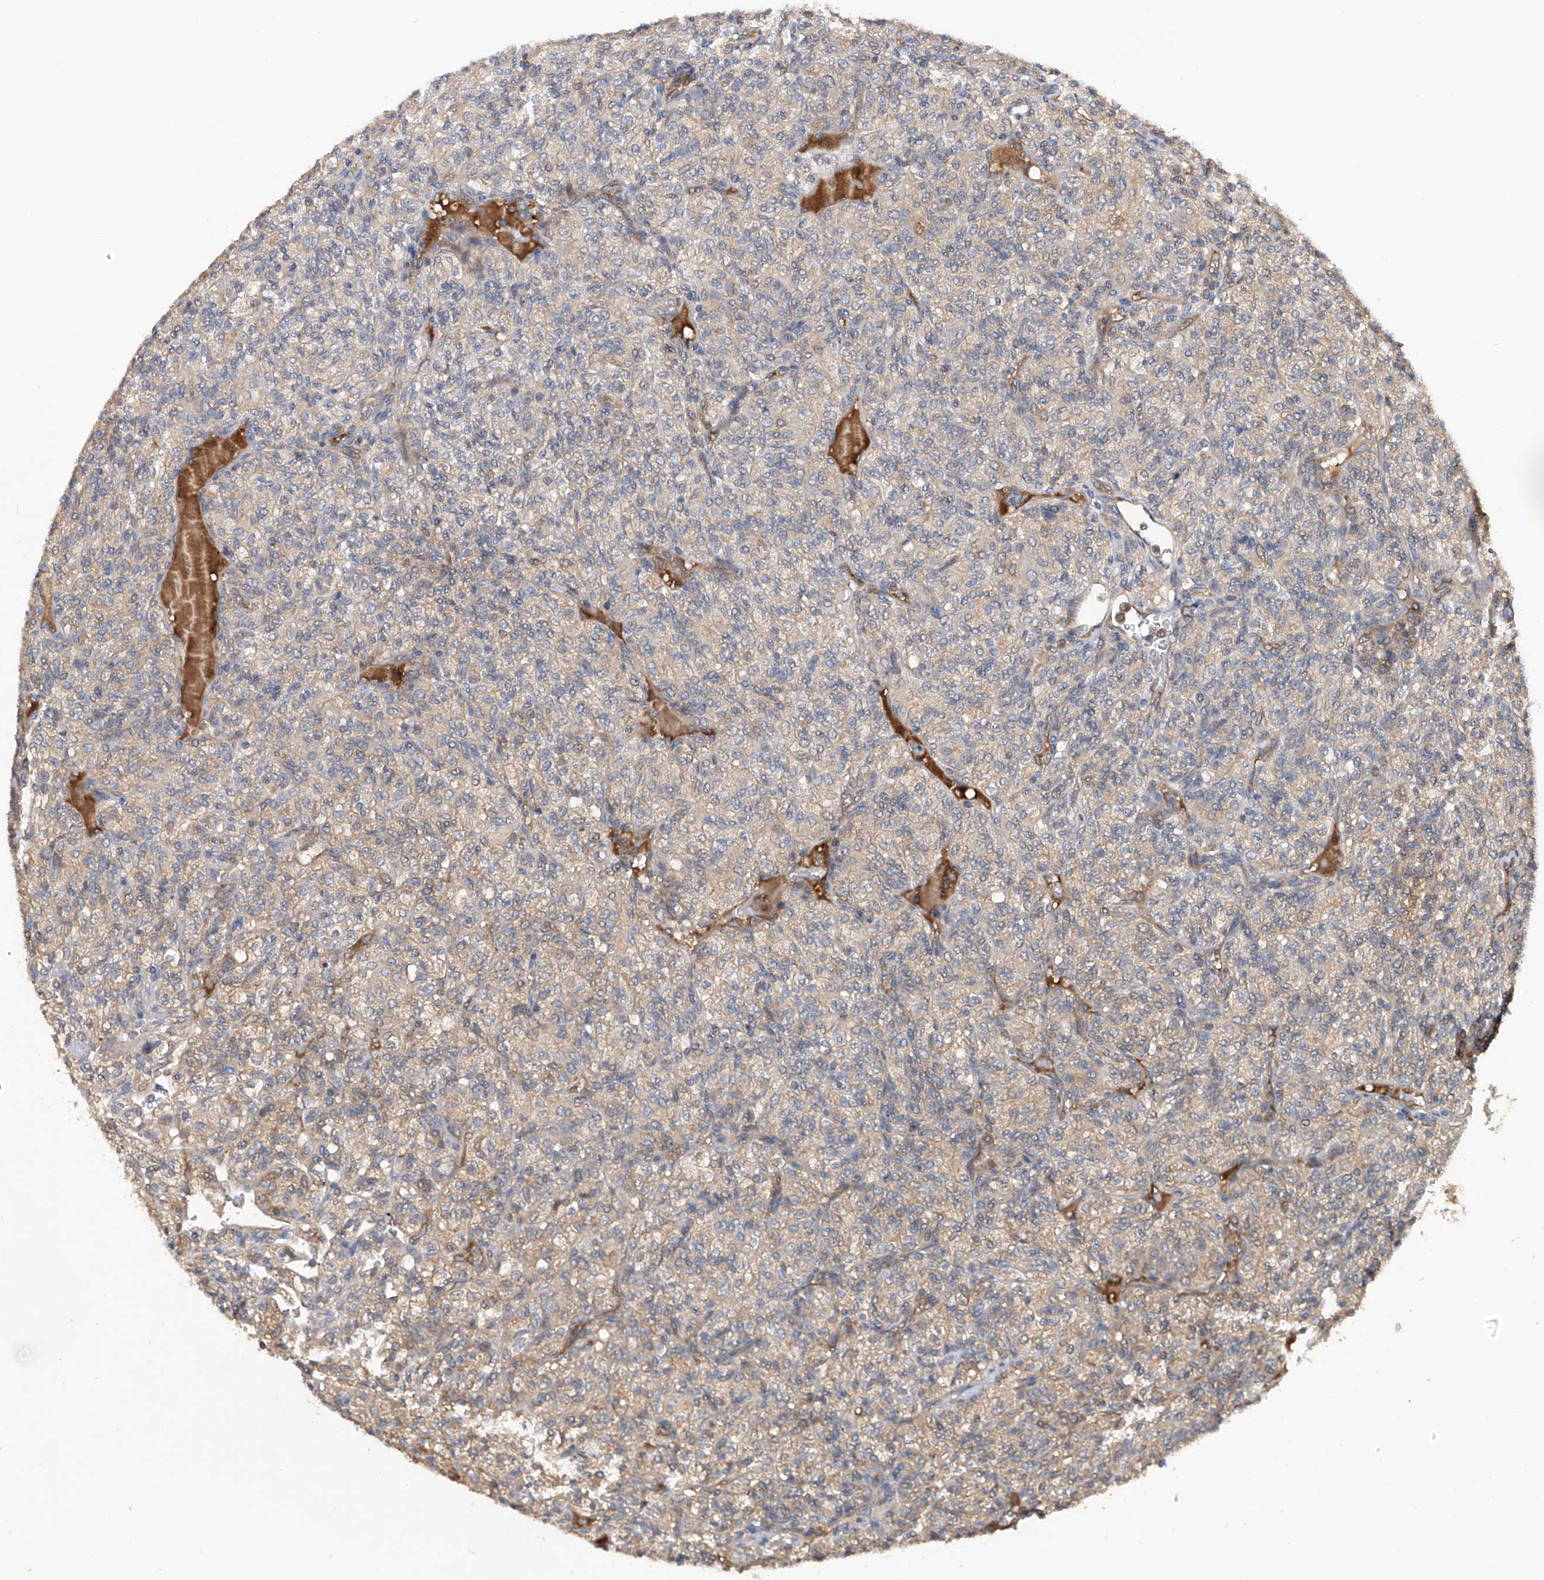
{"staining": {"intensity": "weak", "quantity": "25%-75%", "location": "cytoplasmic/membranous"}, "tissue": "renal cancer", "cell_type": "Tumor cells", "image_type": "cancer", "snomed": [{"axis": "morphology", "description": "Adenocarcinoma, NOS"}, {"axis": "topography", "description": "Kidney"}], "caption": "Immunohistochemistry (IHC) staining of renal adenocarcinoma, which exhibits low levels of weak cytoplasmic/membranous staining in approximately 25%-75% of tumor cells indicating weak cytoplasmic/membranous protein expression. The staining was performed using DAB (3,3'-diaminobenzidine) (brown) for protein detection and nuclei were counterstained in hematoxylin (blue).", "gene": "NUDT17", "patient": {"sex": "male", "age": 77}}